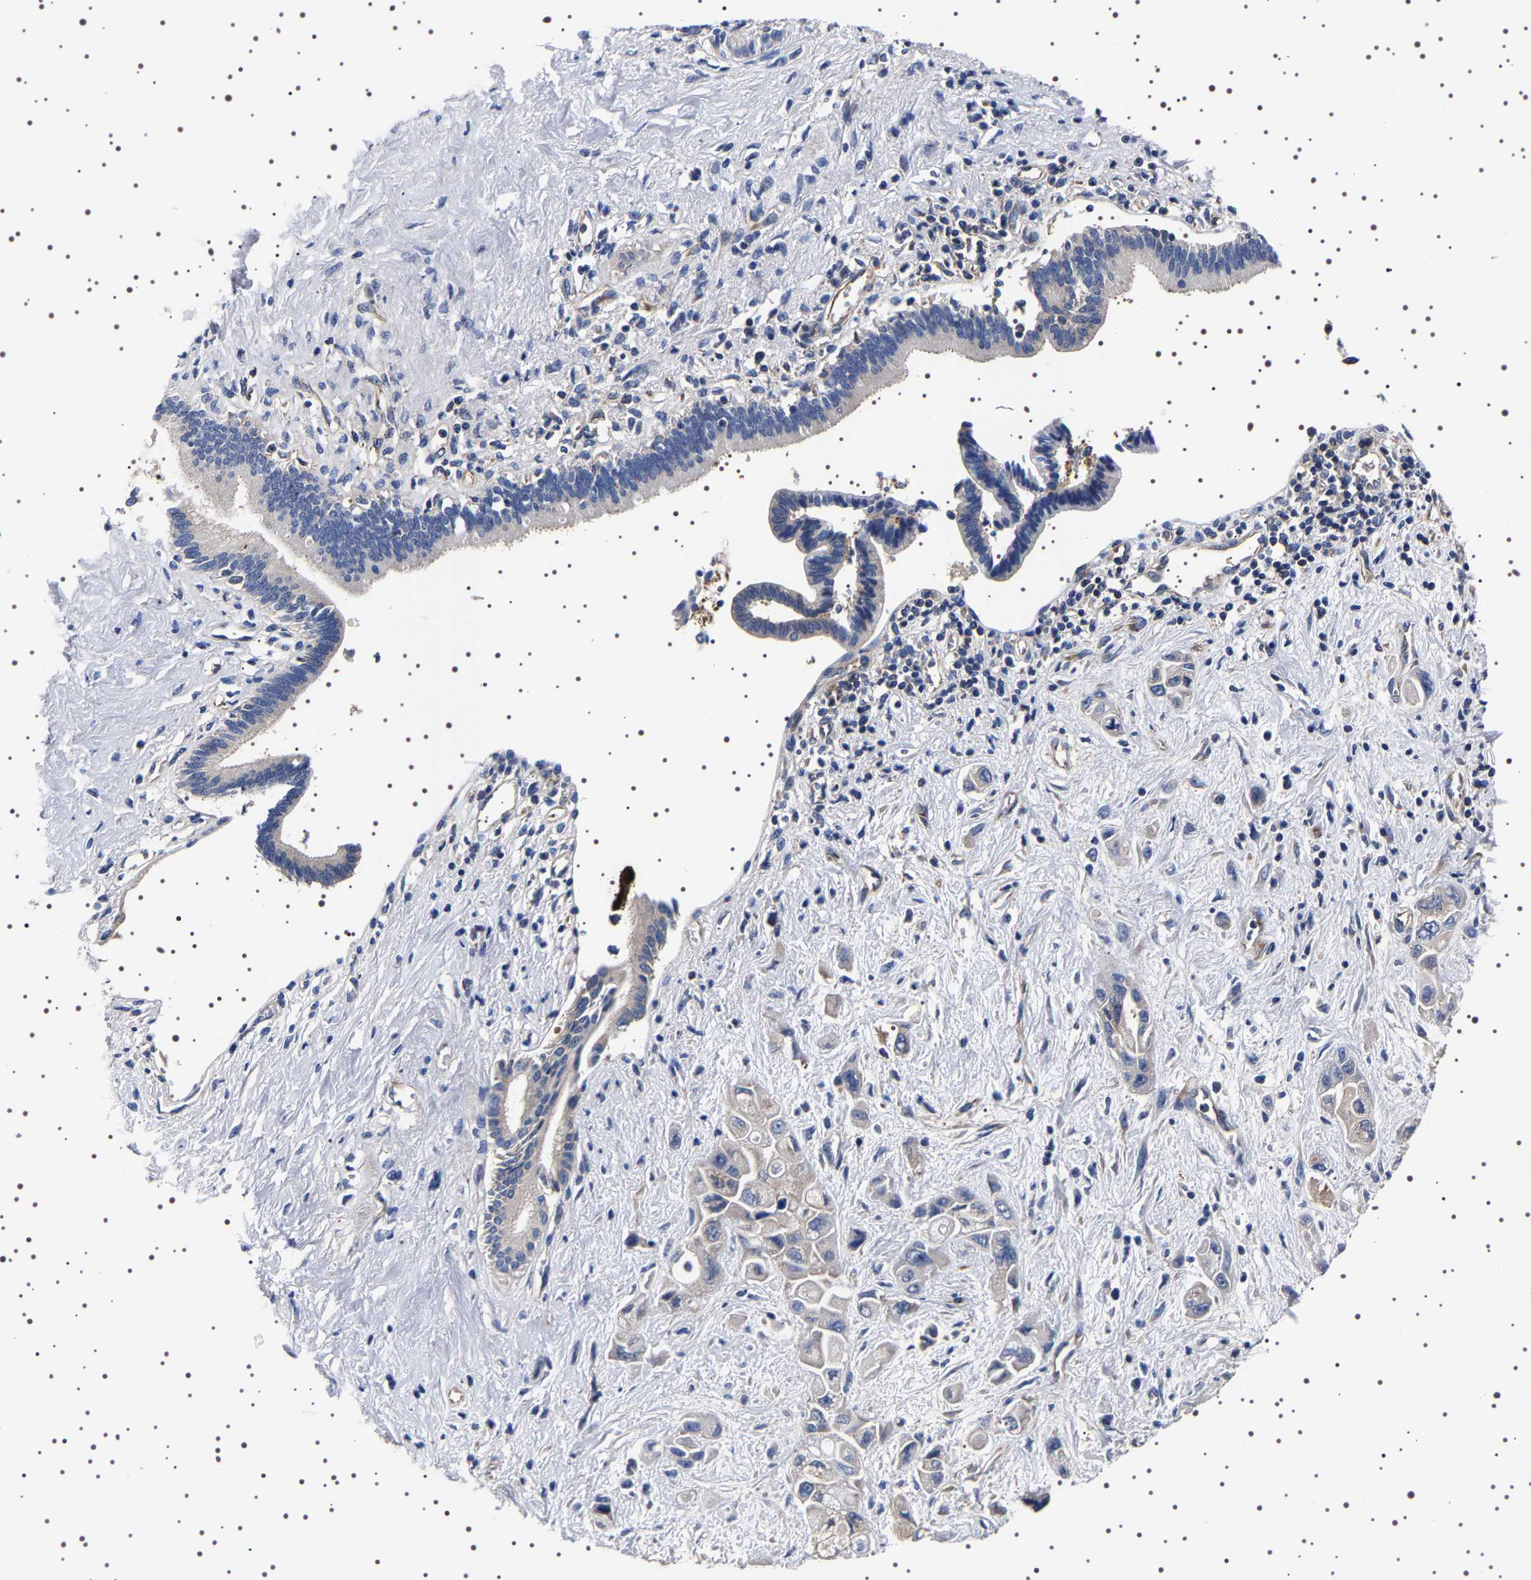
{"staining": {"intensity": "negative", "quantity": "none", "location": "none"}, "tissue": "pancreatic cancer", "cell_type": "Tumor cells", "image_type": "cancer", "snomed": [{"axis": "morphology", "description": "Adenocarcinoma, NOS"}, {"axis": "topography", "description": "Pancreas"}], "caption": "A photomicrograph of human pancreatic adenocarcinoma is negative for staining in tumor cells. (Brightfield microscopy of DAB immunohistochemistry (IHC) at high magnification).", "gene": "DARS1", "patient": {"sex": "female", "age": 66}}